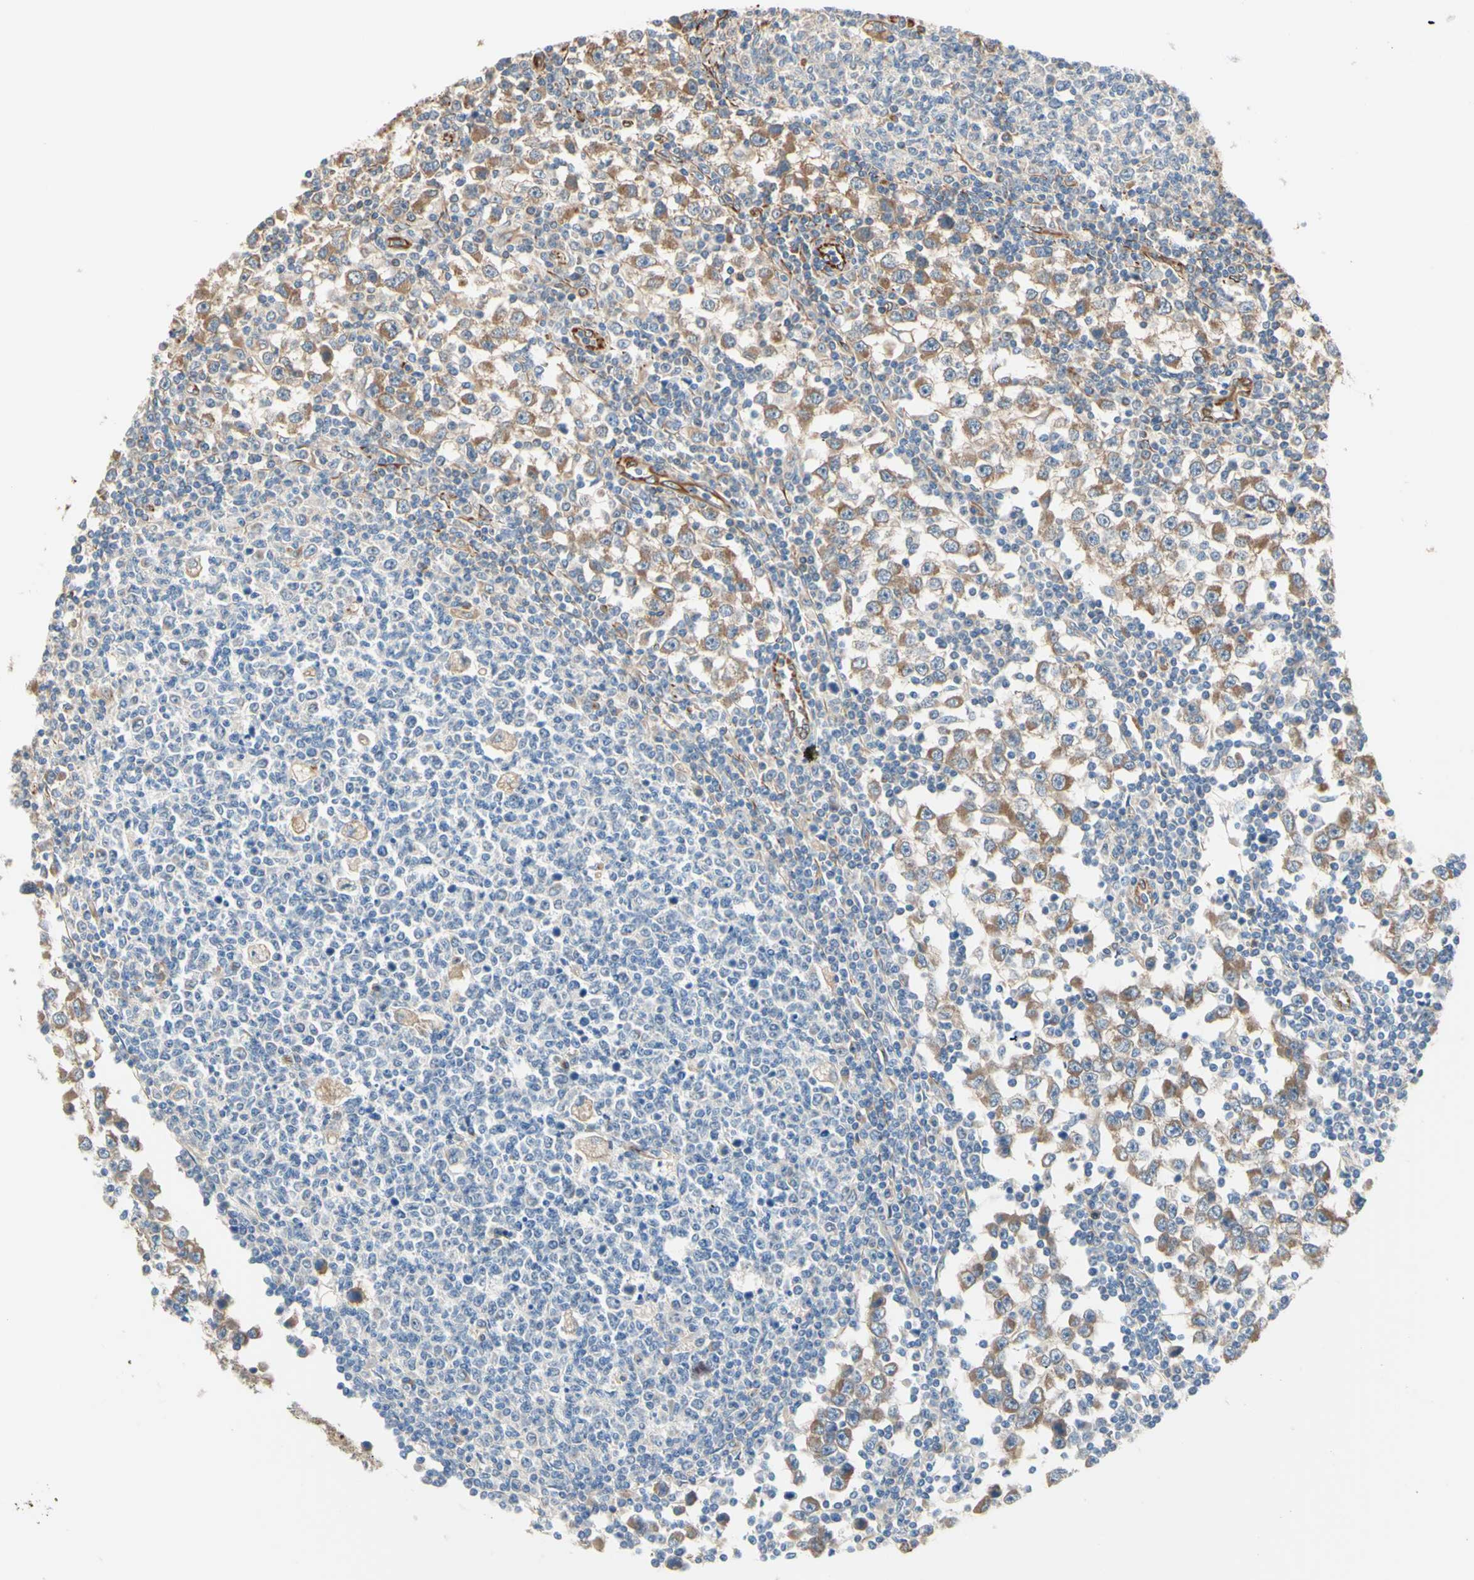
{"staining": {"intensity": "weak", "quantity": "<25%", "location": "cytoplasmic/membranous"}, "tissue": "testis cancer", "cell_type": "Tumor cells", "image_type": "cancer", "snomed": [{"axis": "morphology", "description": "Seminoma, NOS"}, {"axis": "topography", "description": "Testis"}], "caption": "High magnification brightfield microscopy of testis cancer (seminoma) stained with DAB (3,3'-diaminobenzidine) (brown) and counterstained with hematoxylin (blue): tumor cells show no significant expression.", "gene": "TRAF2", "patient": {"sex": "male", "age": 65}}